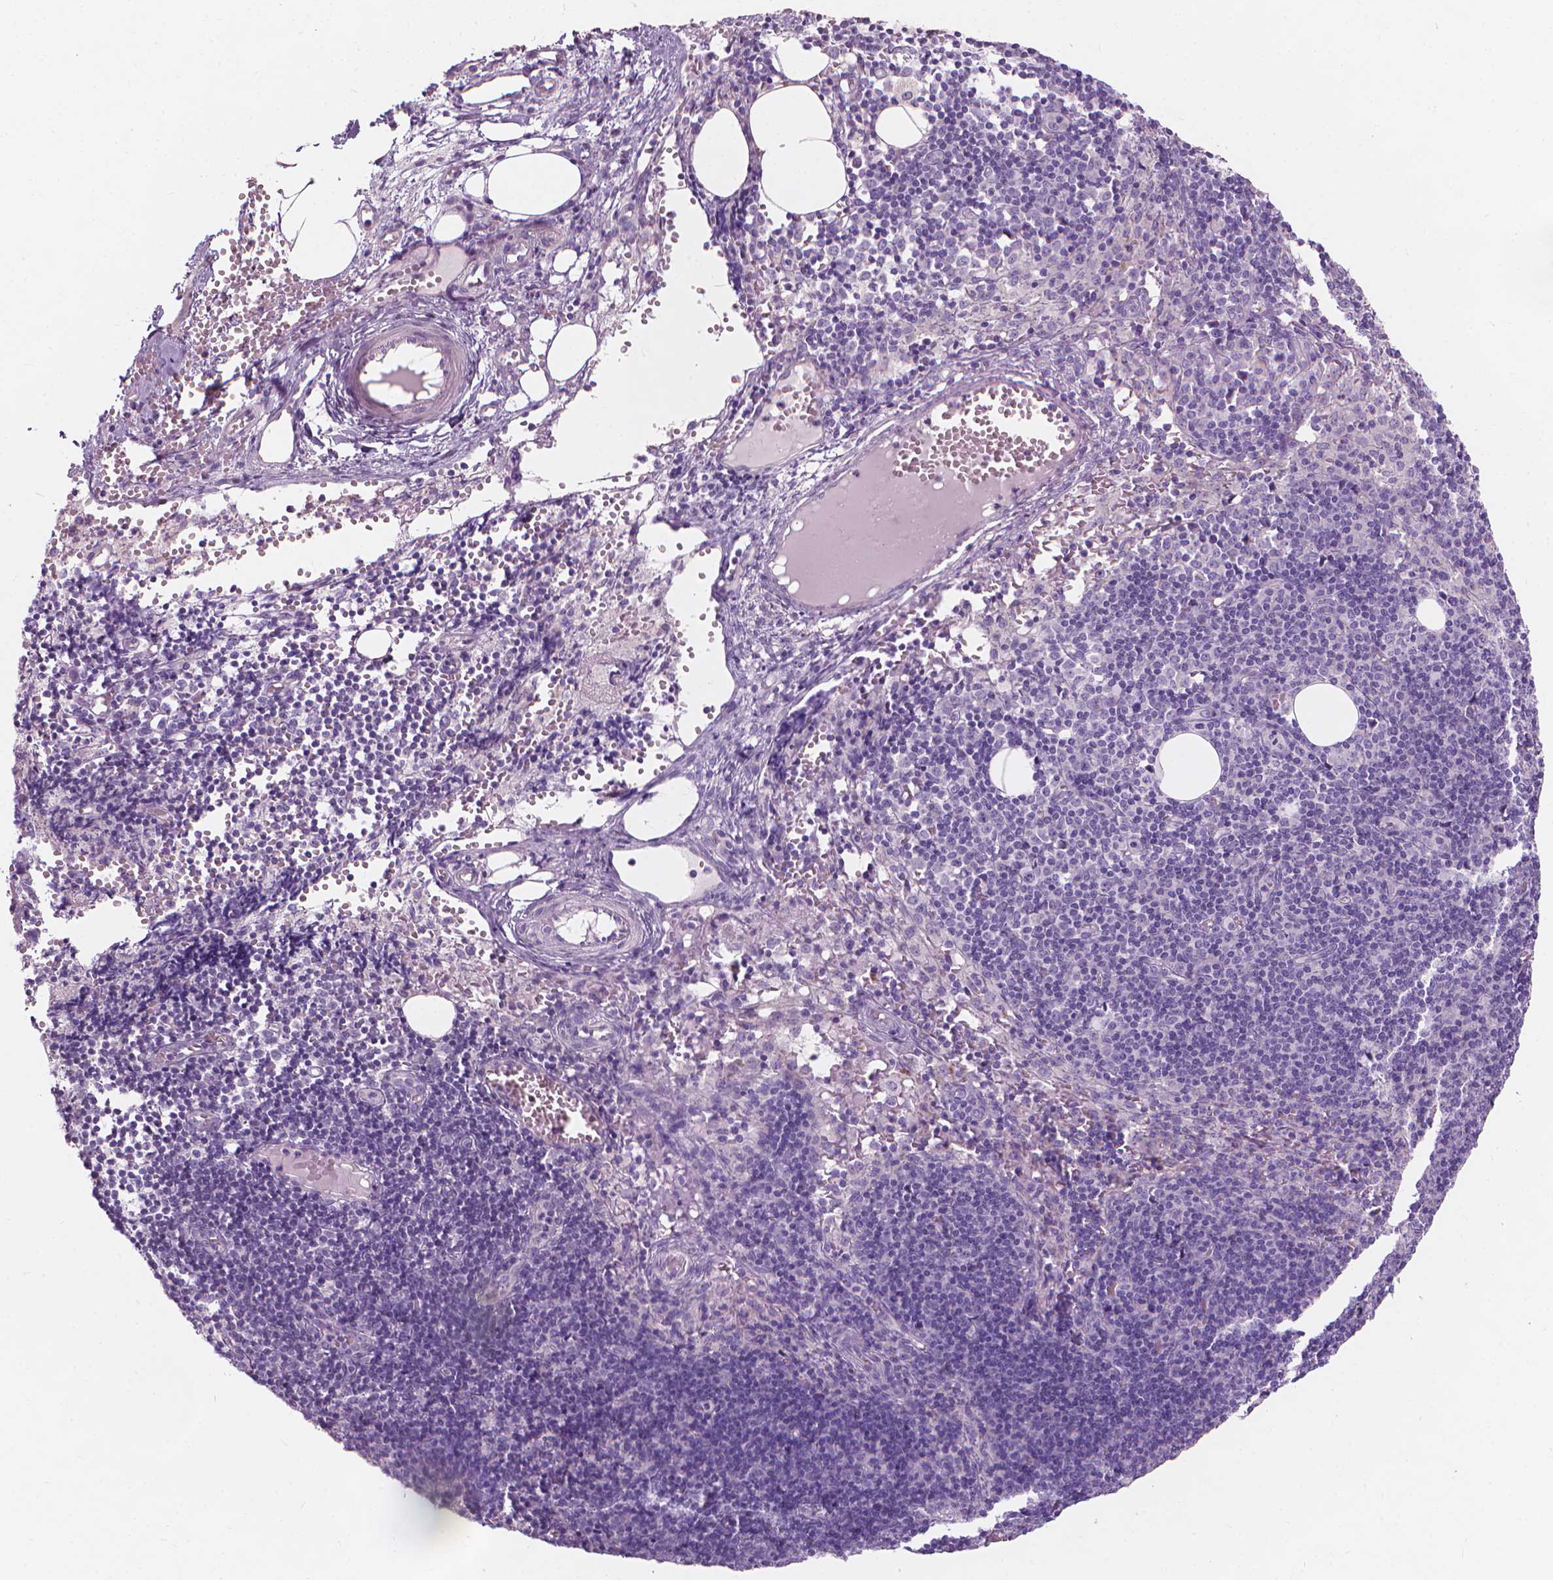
{"staining": {"intensity": "negative", "quantity": "none", "location": "none"}, "tissue": "lymph node", "cell_type": "Germinal center cells", "image_type": "normal", "snomed": [{"axis": "morphology", "description": "Normal tissue, NOS"}, {"axis": "topography", "description": "Lymph node"}], "caption": "The micrograph shows no significant expression in germinal center cells of lymph node.", "gene": "GPRC5A", "patient": {"sex": "female", "age": 41}}